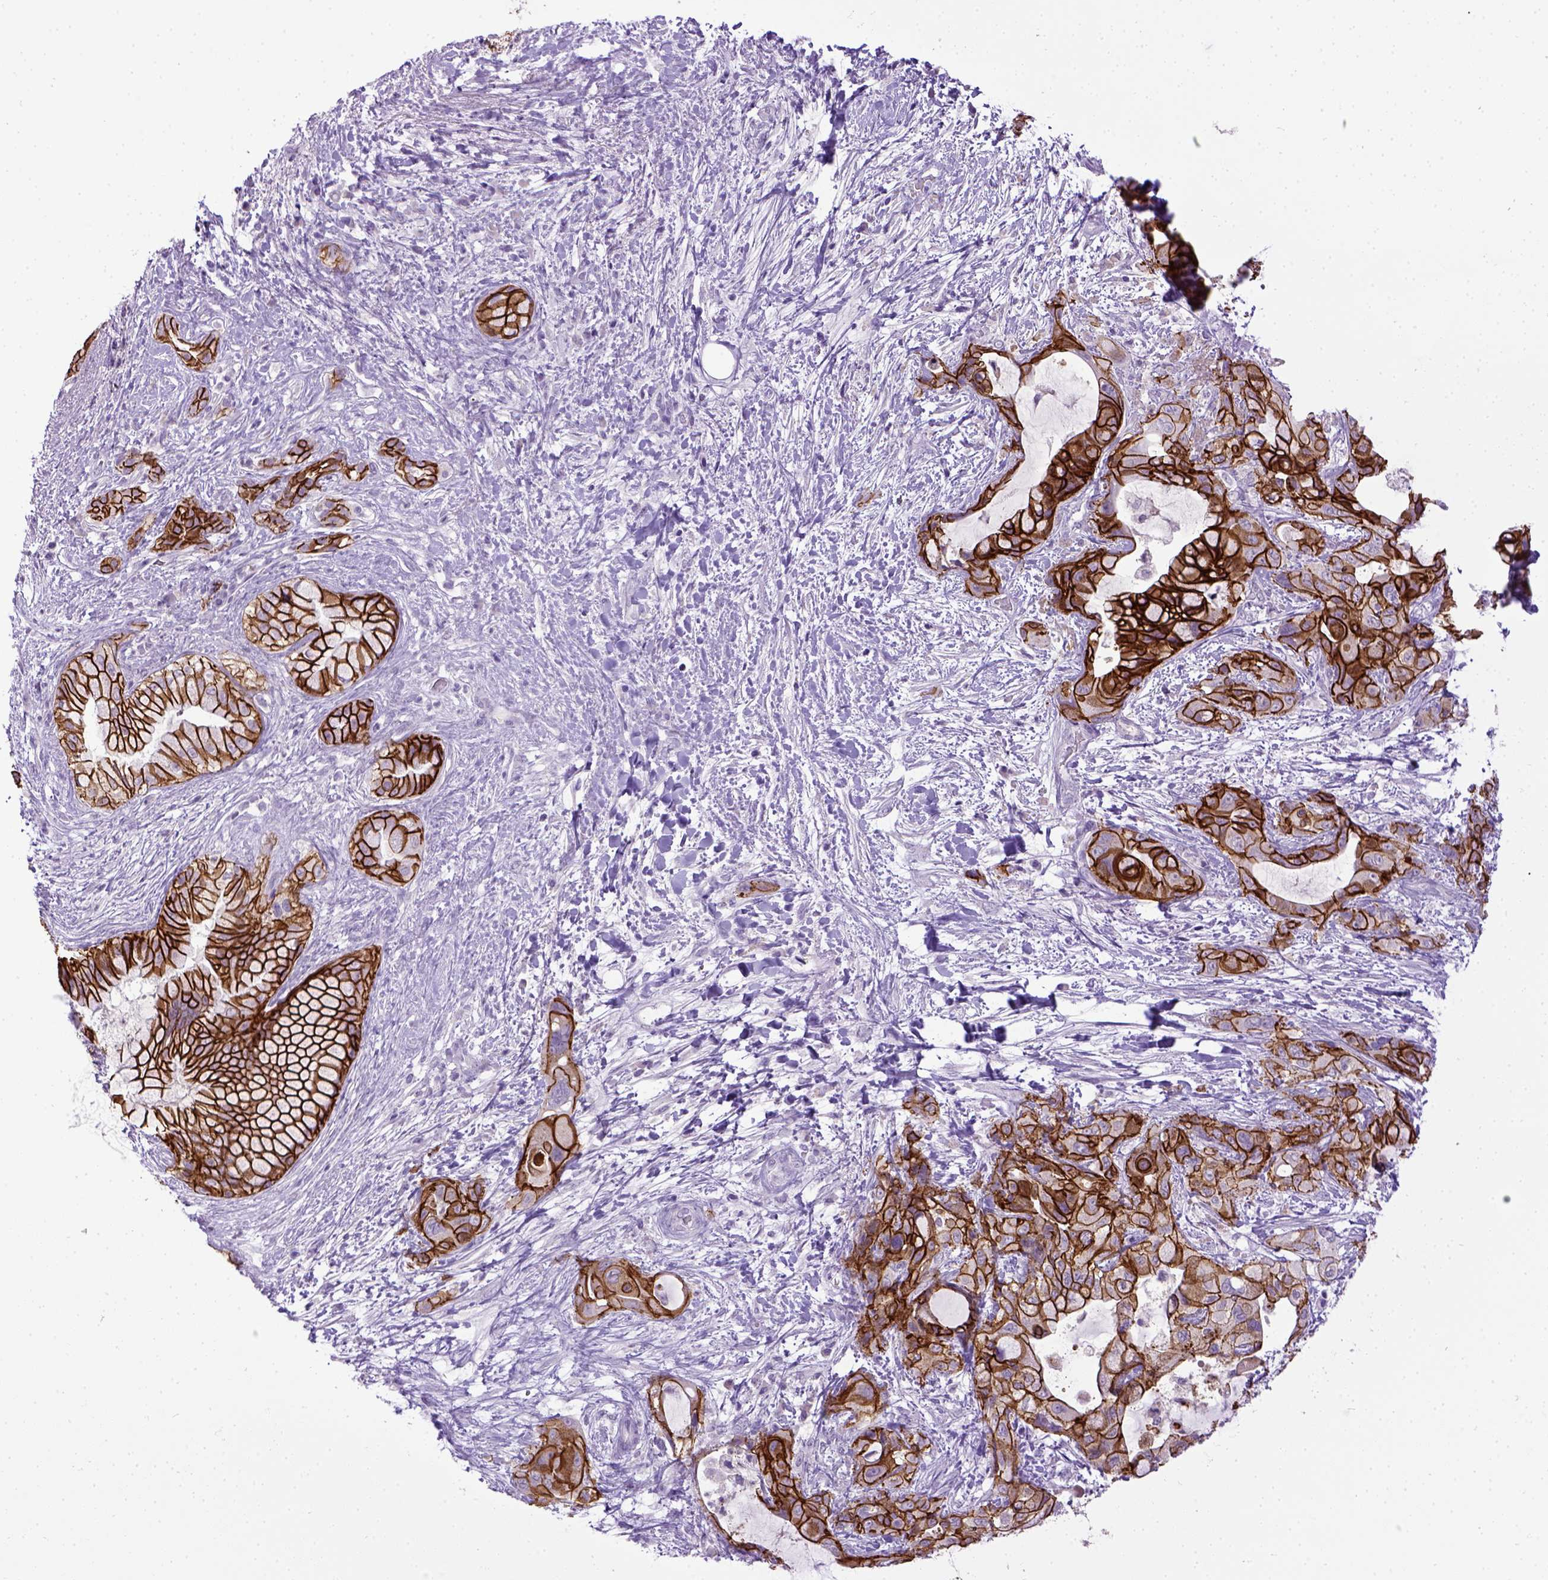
{"staining": {"intensity": "strong", "quantity": ">75%", "location": "cytoplasmic/membranous"}, "tissue": "pancreatic cancer", "cell_type": "Tumor cells", "image_type": "cancer", "snomed": [{"axis": "morphology", "description": "Adenocarcinoma, NOS"}, {"axis": "topography", "description": "Pancreas"}], "caption": "IHC (DAB (3,3'-diaminobenzidine)) staining of adenocarcinoma (pancreatic) demonstrates strong cytoplasmic/membranous protein staining in about >75% of tumor cells.", "gene": "CDH1", "patient": {"sex": "male", "age": 71}}